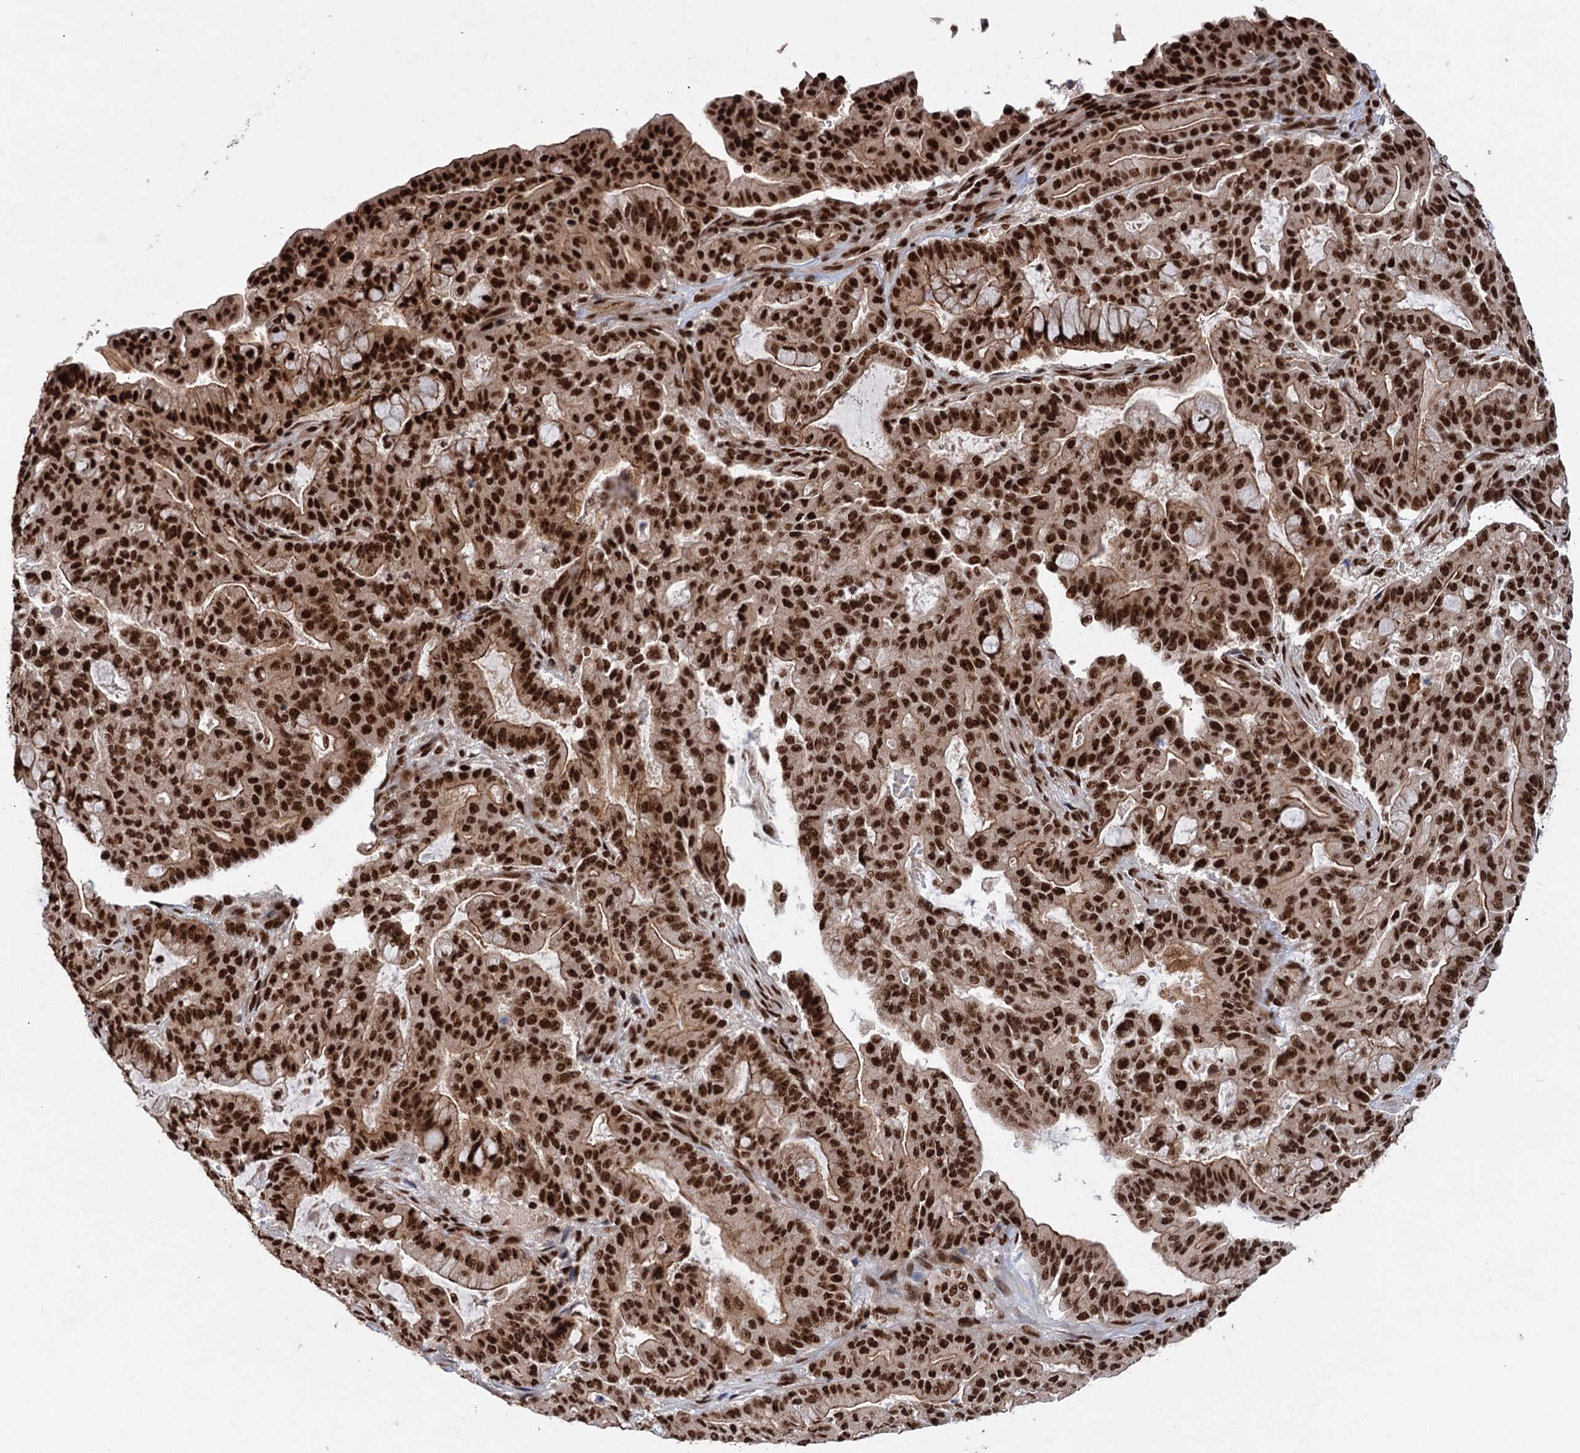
{"staining": {"intensity": "strong", "quantity": ">75%", "location": "cytoplasmic/membranous,nuclear"}, "tissue": "pancreatic cancer", "cell_type": "Tumor cells", "image_type": "cancer", "snomed": [{"axis": "morphology", "description": "Adenocarcinoma, NOS"}, {"axis": "topography", "description": "Pancreas"}], "caption": "Pancreatic adenocarcinoma tissue demonstrates strong cytoplasmic/membranous and nuclear expression in about >75% of tumor cells", "gene": "MAML1", "patient": {"sex": "male", "age": 63}}